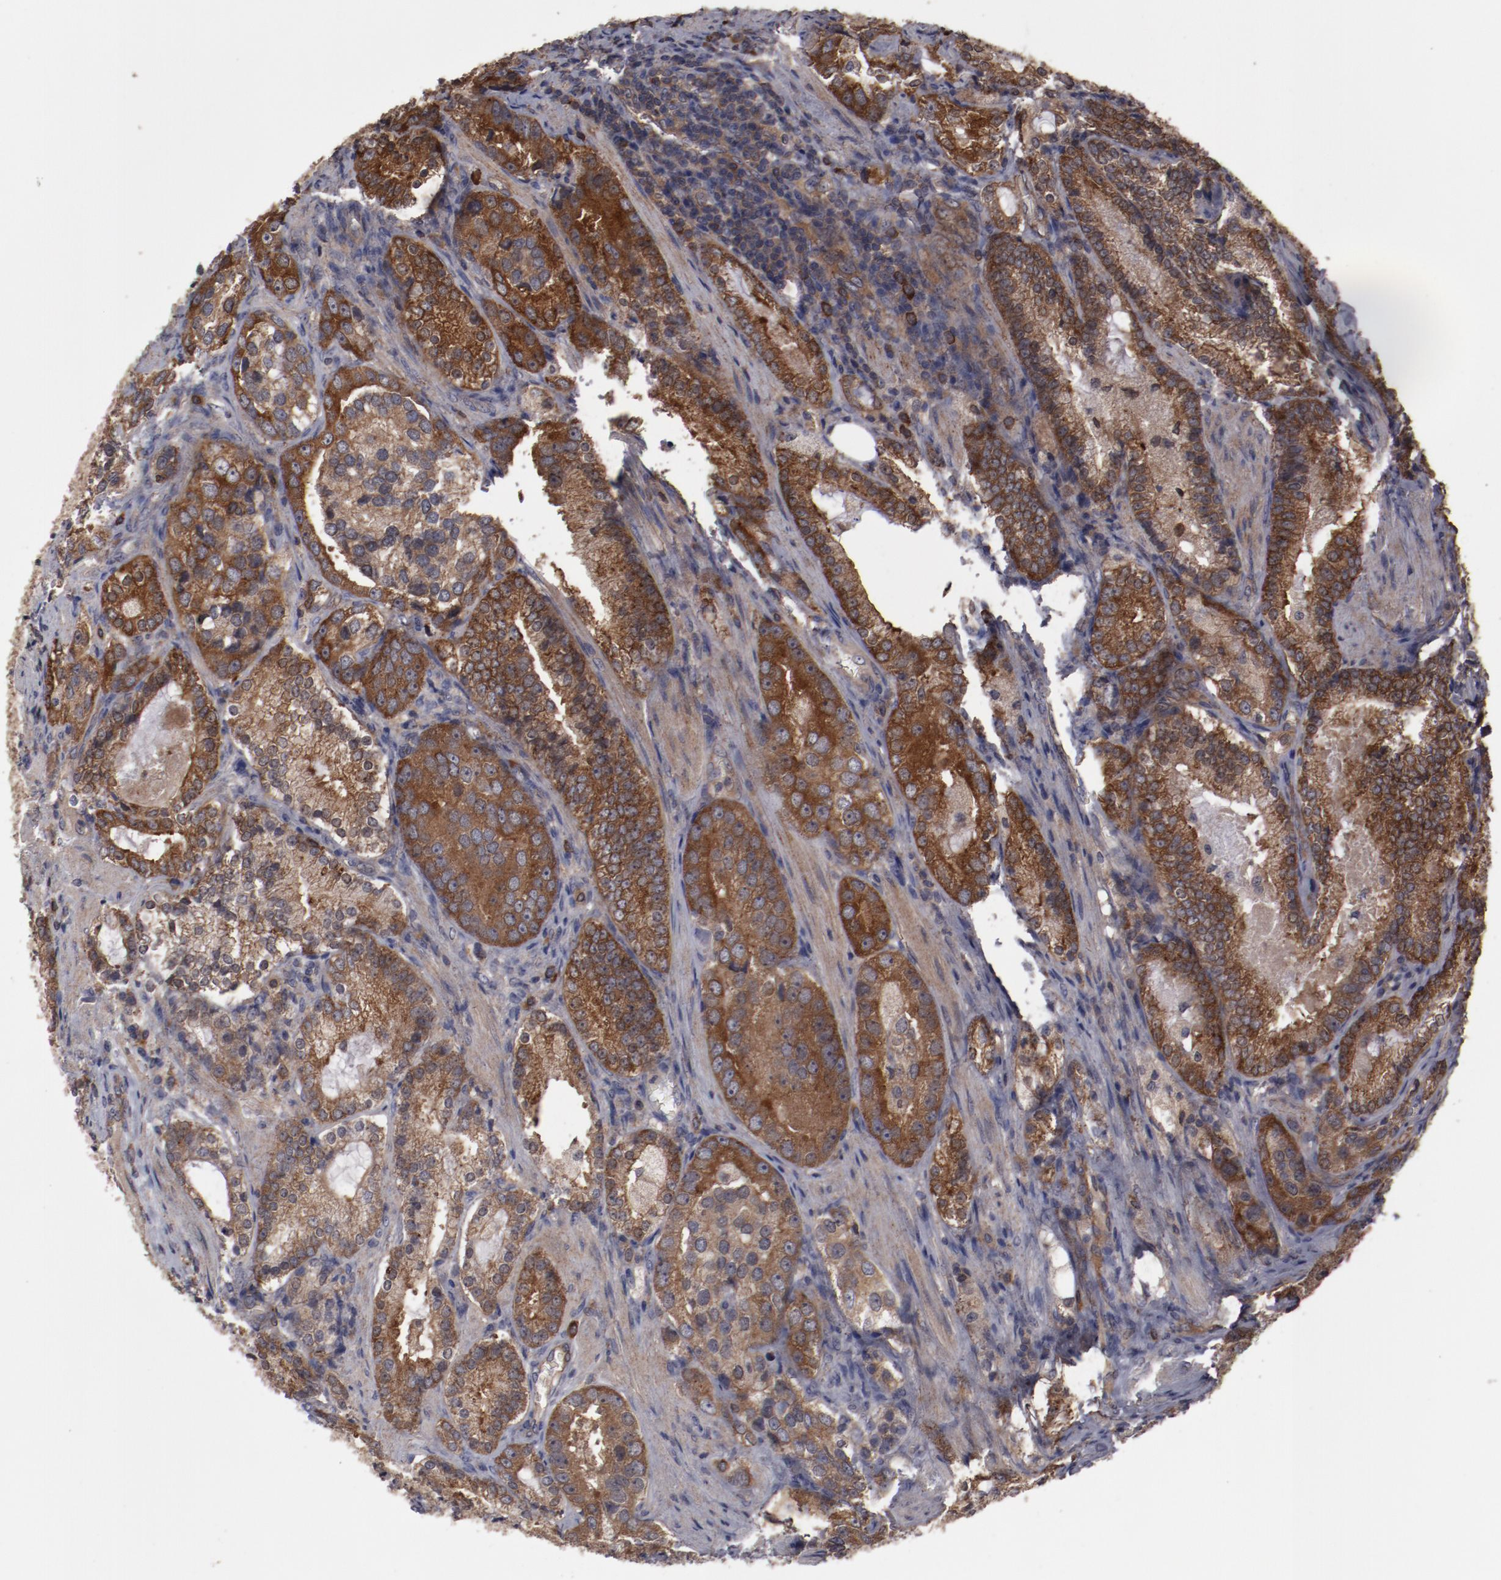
{"staining": {"intensity": "strong", "quantity": ">75%", "location": "cytoplasmic/membranous"}, "tissue": "prostate cancer", "cell_type": "Tumor cells", "image_type": "cancer", "snomed": [{"axis": "morphology", "description": "Adenocarcinoma, High grade"}, {"axis": "topography", "description": "Prostate"}], "caption": "Protein staining by immunohistochemistry reveals strong cytoplasmic/membranous expression in about >75% of tumor cells in high-grade adenocarcinoma (prostate).", "gene": "LRRC75B", "patient": {"sex": "male", "age": 63}}